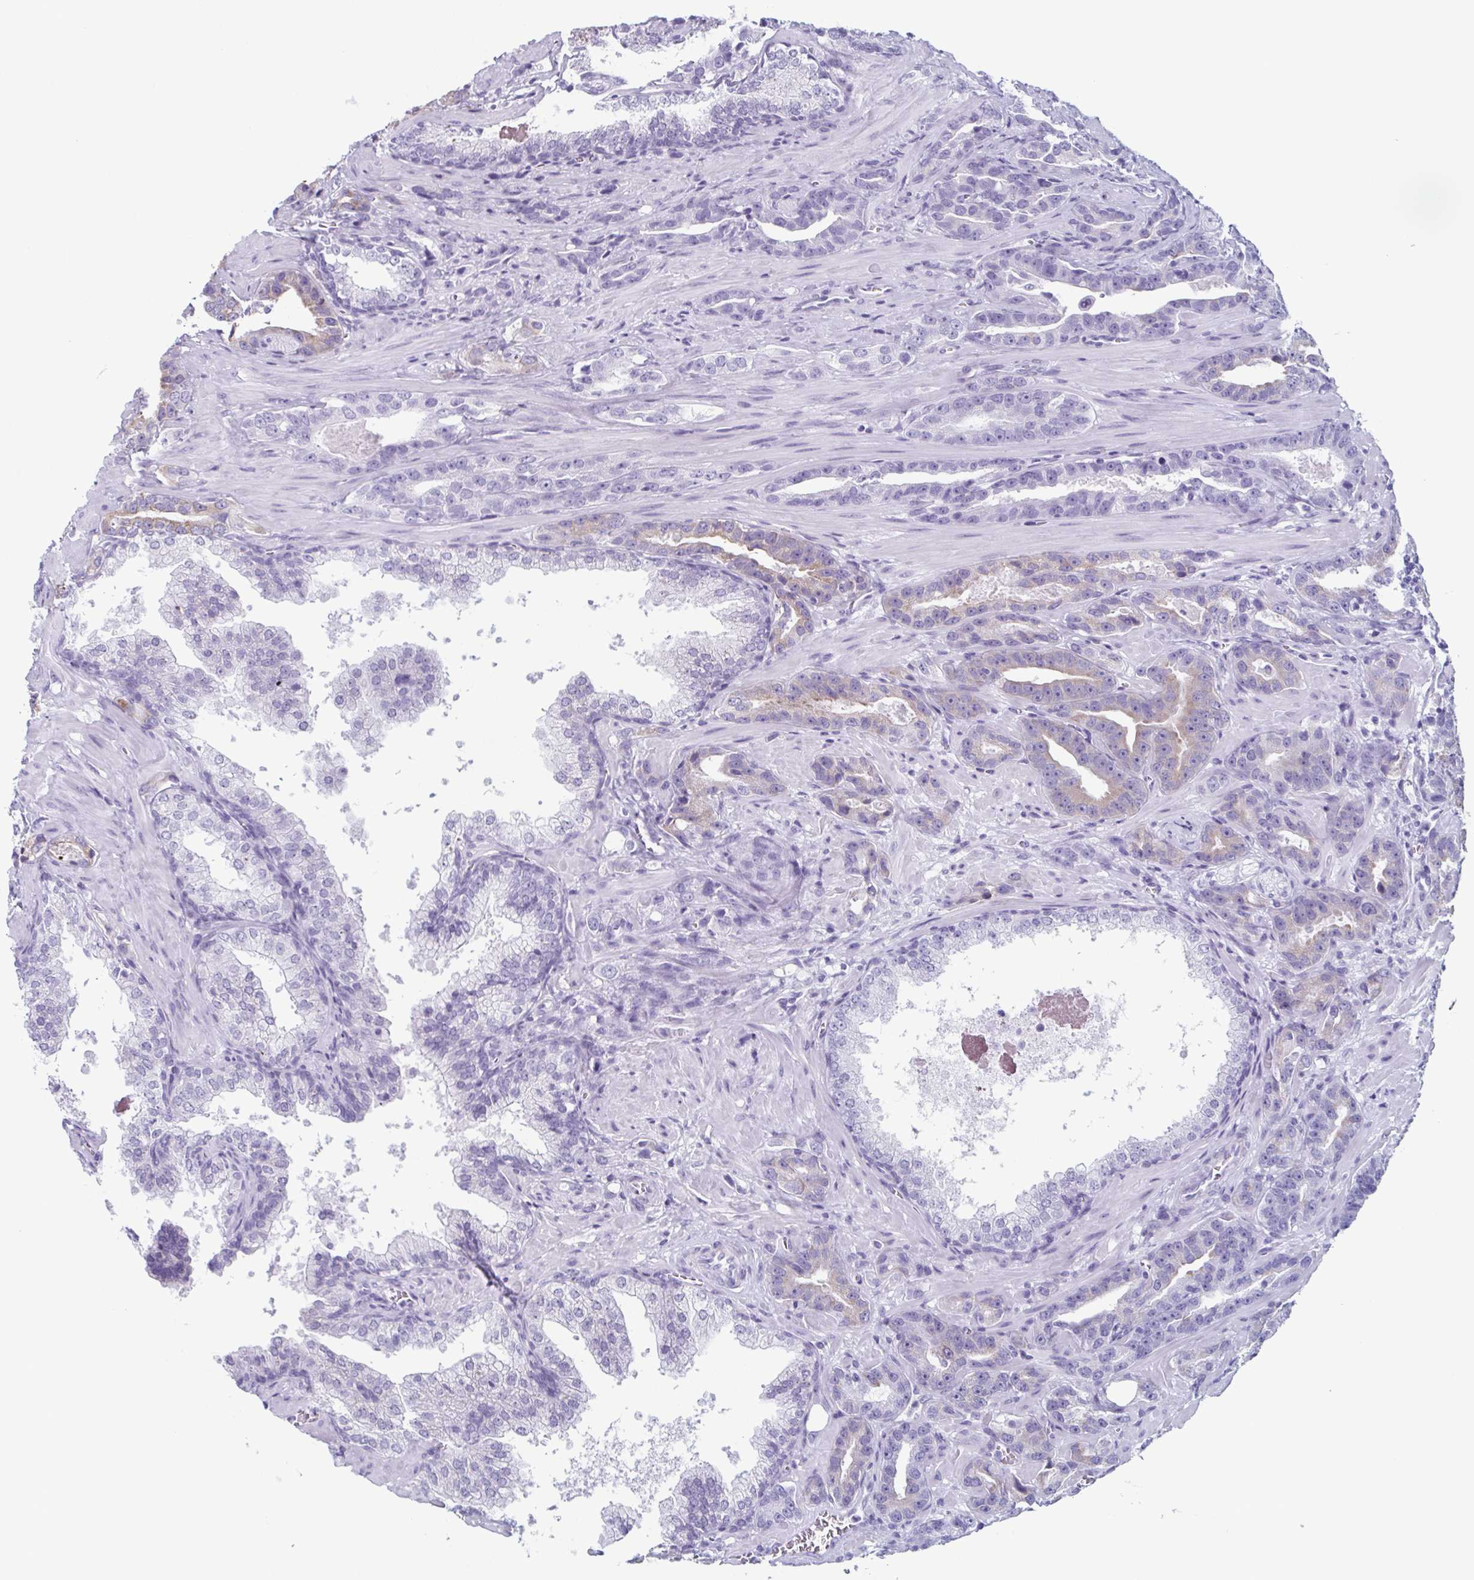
{"staining": {"intensity": "weak", "quantity": "25%-75%", "location": "cytoplasmic/membranous"}, "tissue": "prostate cancer", "cell_type": "Tumor cells", "image_type": "cancer", "snomed": [{"axis": "morphology", "description": "Adenocarcinoma, High grade"}, {"axis": "topography", "description": "Prostate"}], "caption": "This micrograph reveals IHC staining of prostate cancer, with low weak cytoplasmic/membranous expression in about 25%-75% of tumor cells.", "gene": "ENKUR", "patient": {"sex": "male", "age": 65}}